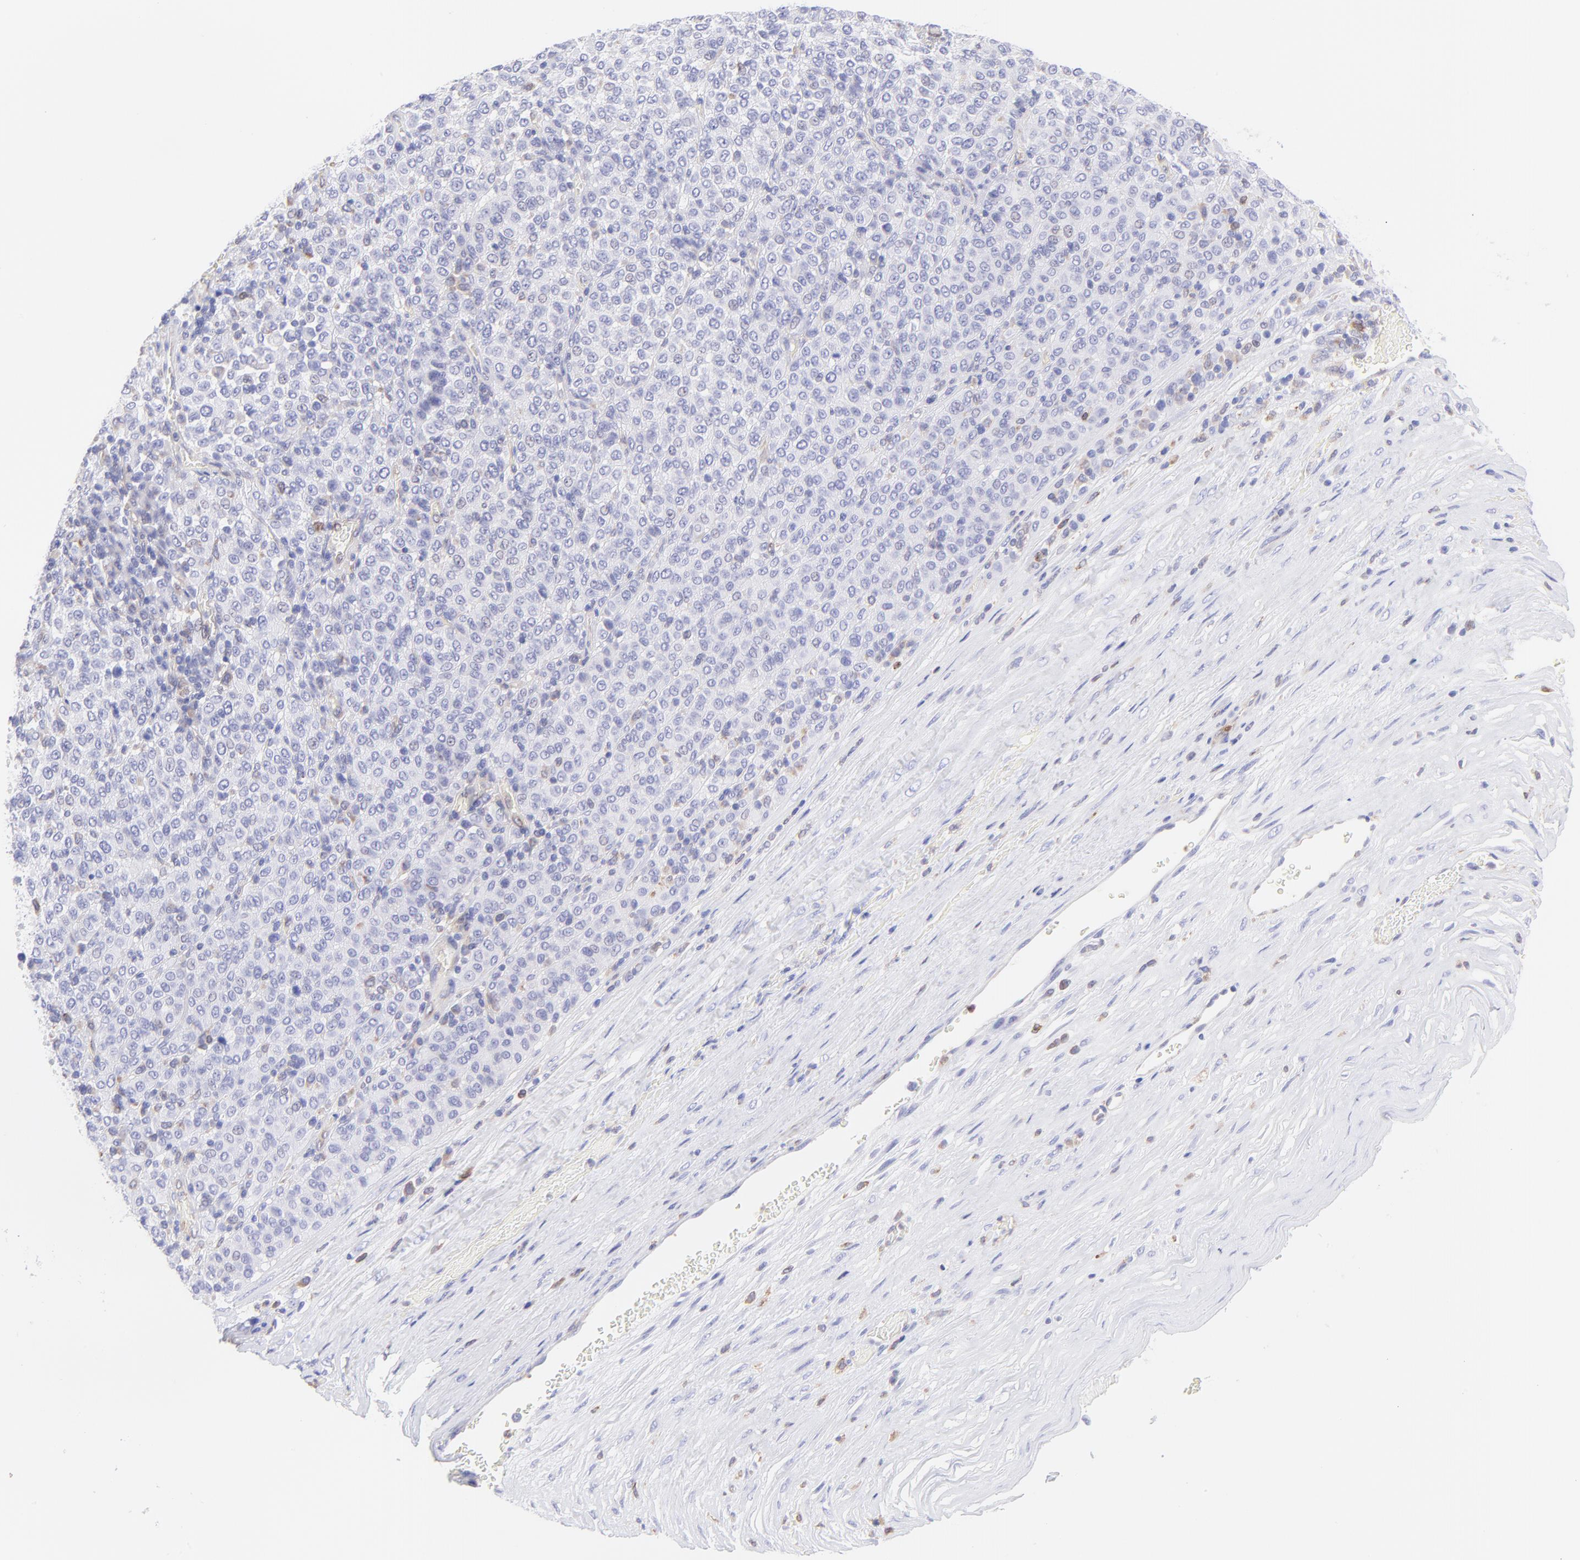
{"staining": {"intensity": "negative", "quantity": "none", "location": "none"}, "tissue": "melanoma", "cell_type": "Tumor cells", "image_type": "cancer", "snomed": [{"axis": "morphology", "description": "Malignant melanoma, Metastatic site"}, {"axis": "topography", "description": "Pancreas"}], "caption": "IHC of malignant melanoma (metastatic site) displays no expression in tumor cells.", "gene": "IRAG2", "patient": {"sex": "female", "age": 30}}